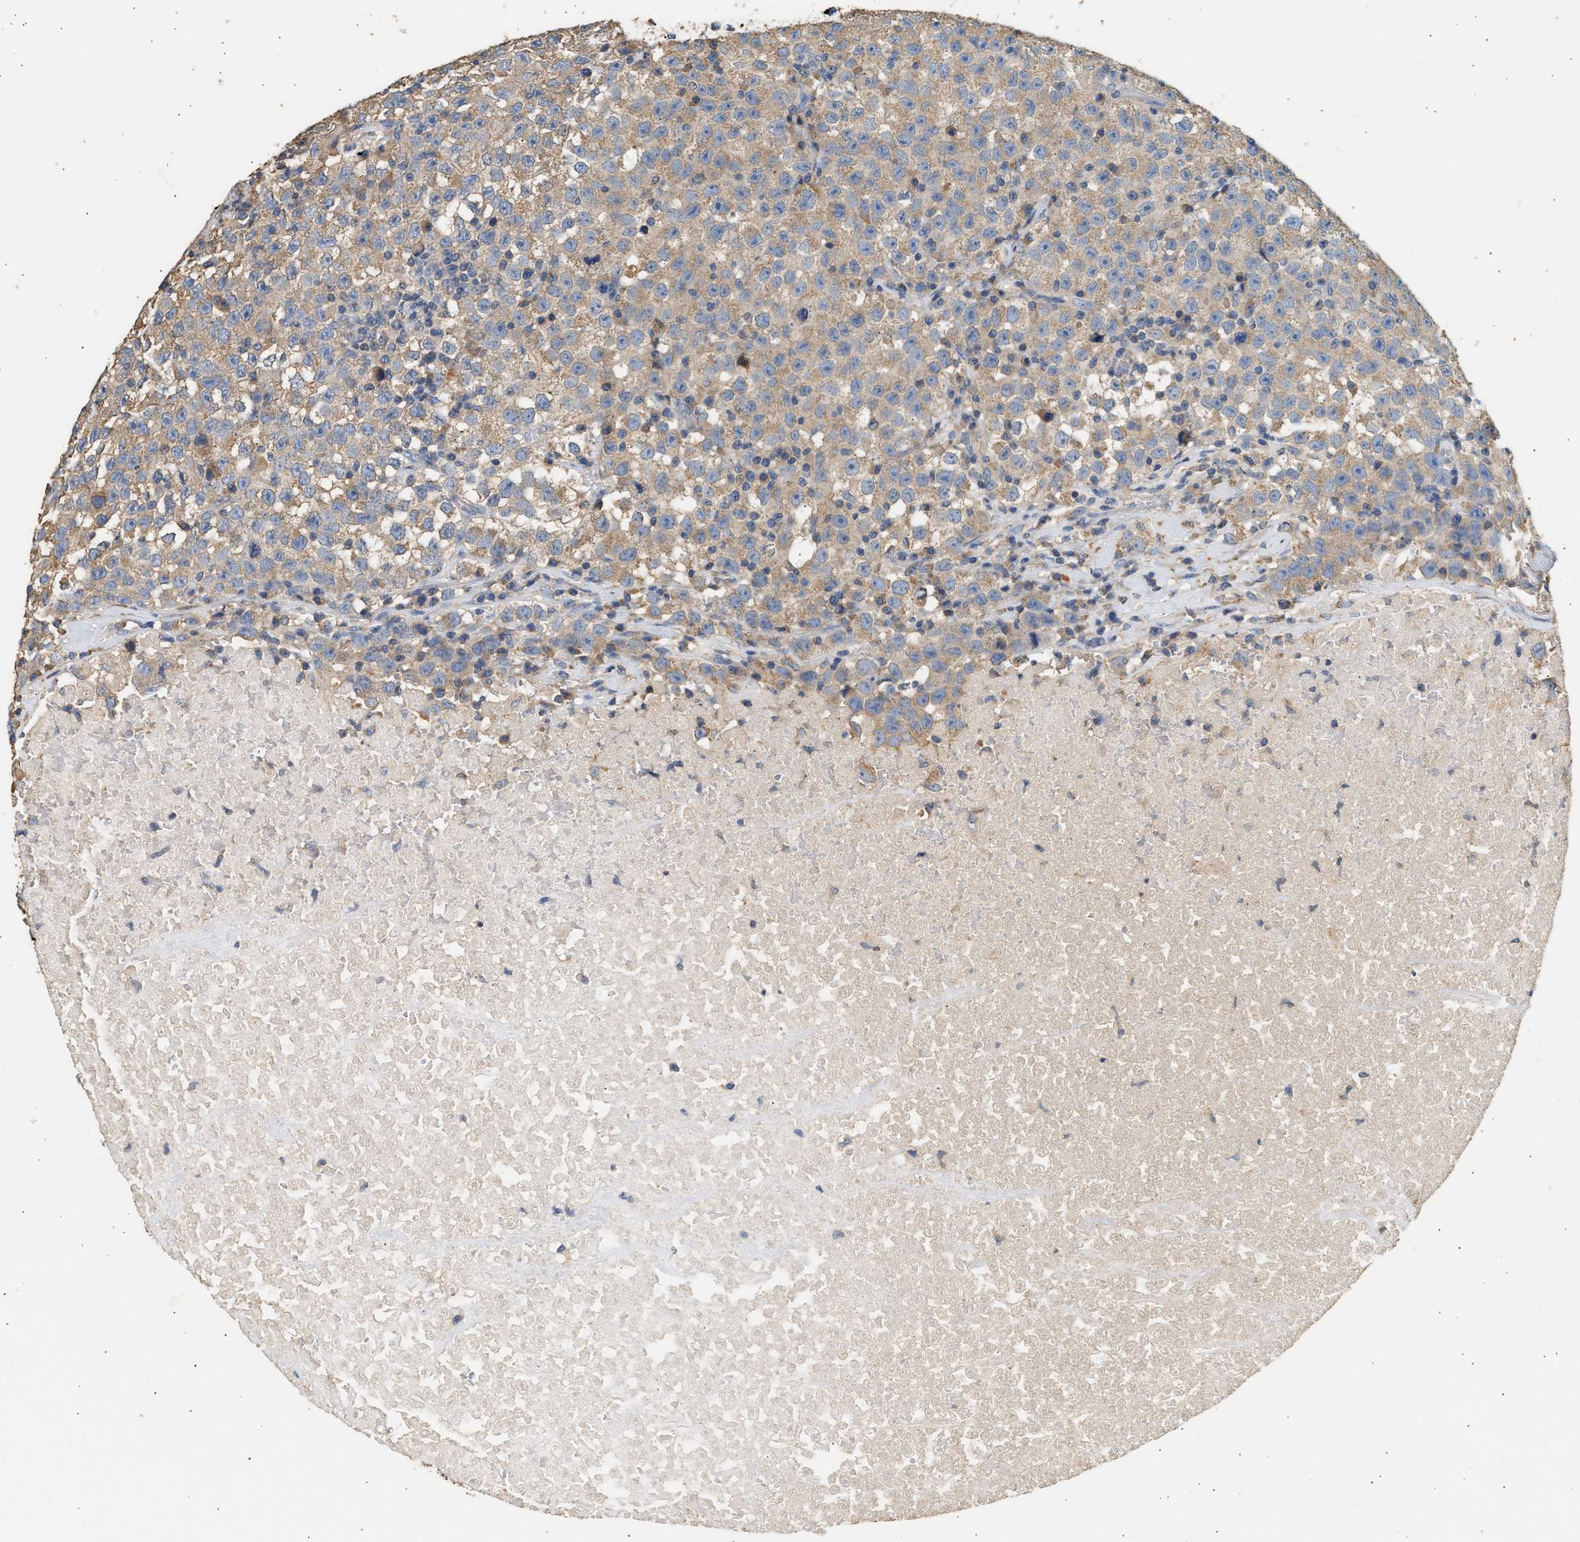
{"staining": {"intensity": "weak", "quantity": ">75%", "location": "cytoplasmic/membranous"}, "tissue": "testis cancer", "cell_type": "Tumor cells", "image_type": "cancer", "snomed": [{"axis": "morphology", "description": "Seminoma, NOS"}, {"axis": "topography", "description": "Testis"}], "caption": "The histopathology image demonstrates staining of testis seminoma, revealing weak cytoplasmic/membranous protein expression (brown color) within tumor cells.", "gene": "WDR31", "patient": {"sex": "male", "age": 22}}